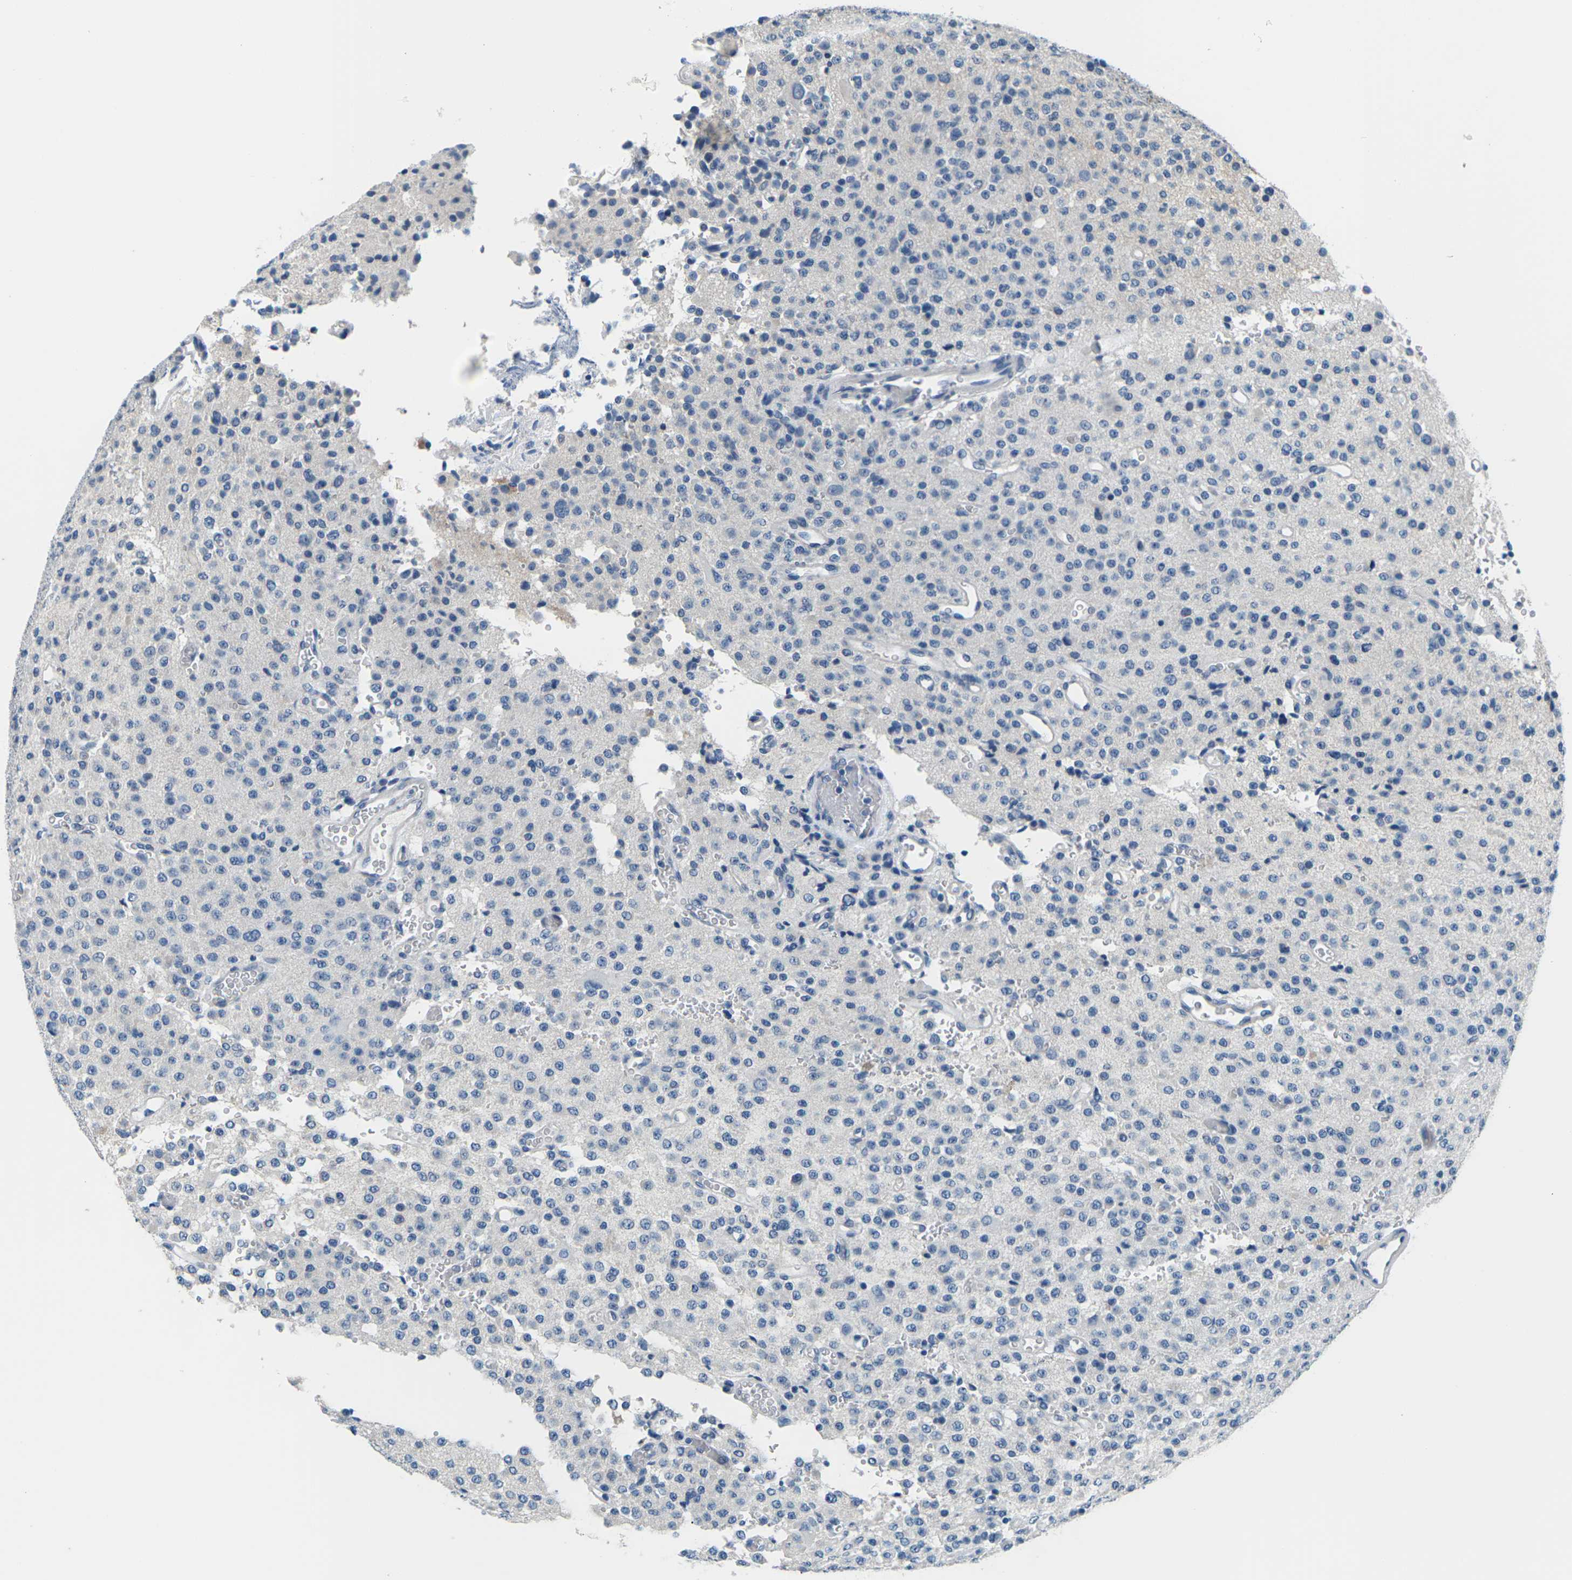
{"staining": {"intensity": "negative", "quantity": "none", "location": "none"}, "tissue": "glioma", "cell_type": "Tumor cells", "image_type": "cancer", "snomed": [{"axis": "morphology", "description": "Glioma, malignant, Low grade"}, {"axis": "topography", "description": "Brain"}], "caption": "This histopathology image is of low-grade glioma (malignant) stained with immunohistochemistry to label a protein in brown with the nuclei are counter-stained blue. There is no staining in tumor cells.", "gene": "UMOD", "patient": {"sex": "male", "age": 38}}